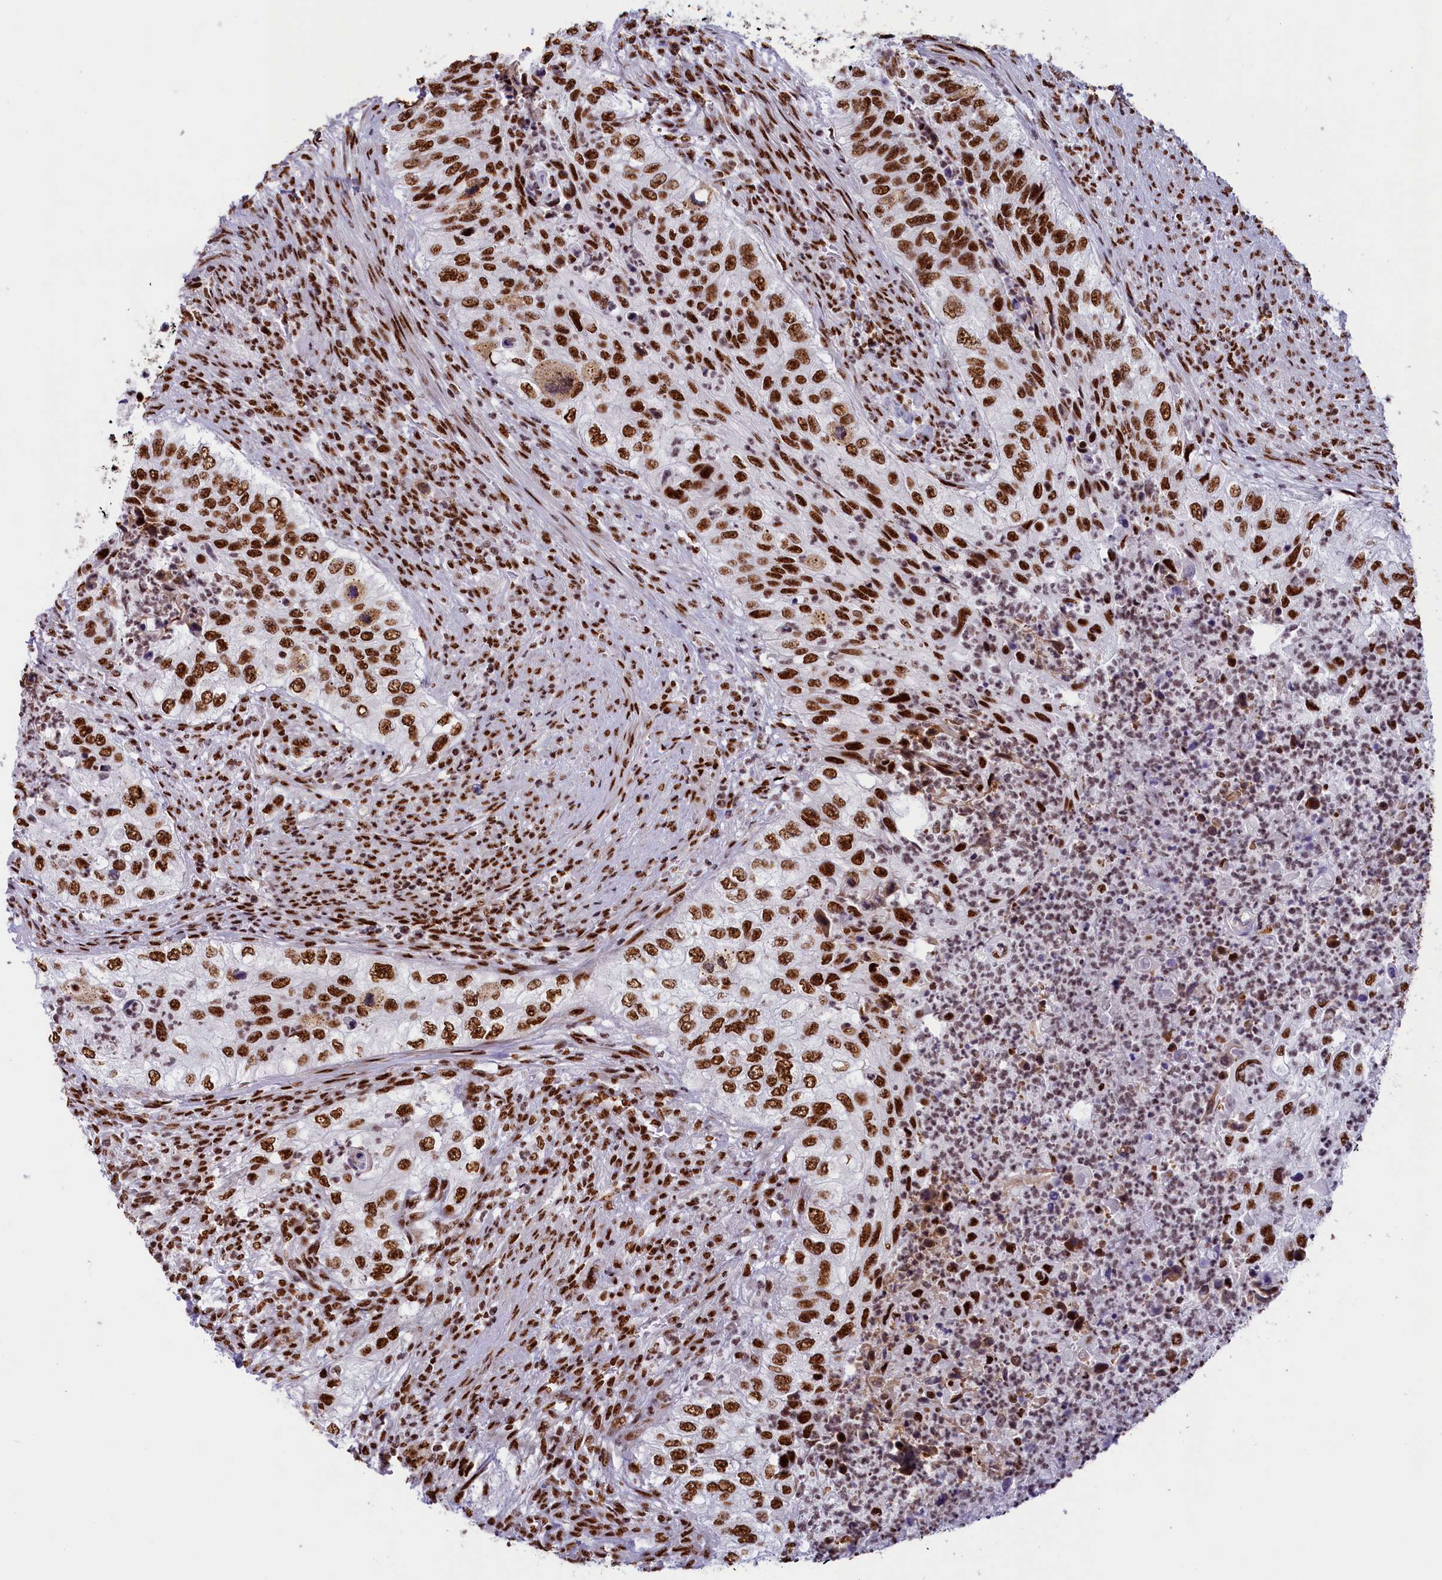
{"staining": {"intensity": "strong", "quantity": ">75%", "location": "nuclear"}, "tissue": "urothelial cancer", "cell_type": "Tumor cells", "image_type": "cancer", "snomed": [{"axis": "morphology", "description": "Urothelial carcinoma, High grade"}, {"axis": "topography", "description": "Urinary bladder"}], "caption": "Immunohistochemical staining of urothelial cancer shows strong nuclear protein expression in approximately >75% of tumor cells. The protein of interest is stained brown, and the nuclei are stained in blue (DAB (3,3'-diaminobenzidine) IHC with brightfield microscopy, high magnification).", "gene": "SNRNP70", "patient": {"sex": "female", "age": 60}}